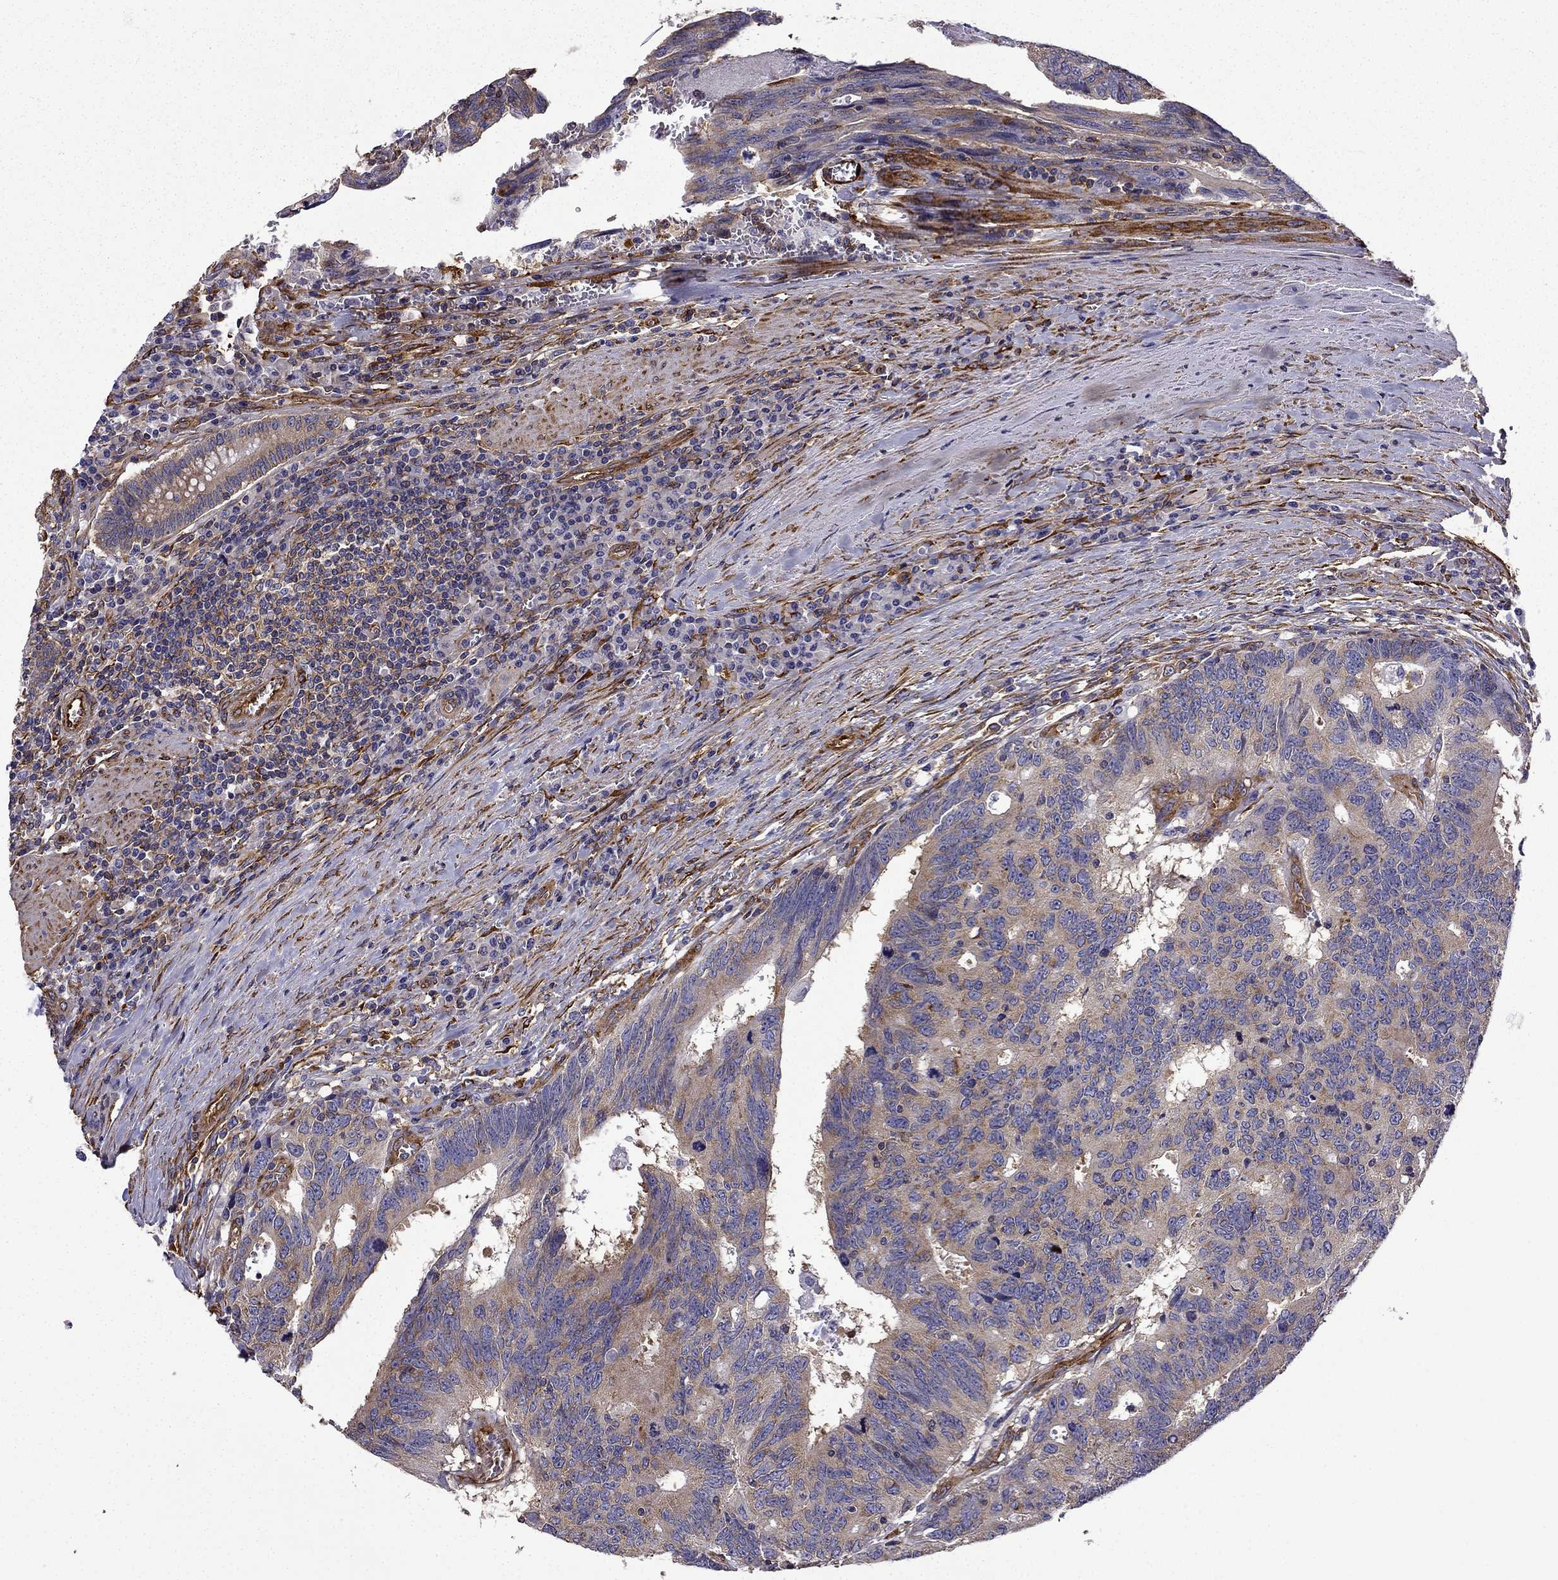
{"staining": {"intensity": "moderate", "quantity": "25%-75%", "location": "cytoplasmic/membranous"}, "tissue": "colorectal cancer", "cell_type": "Tumor cells", "image_type": "cancer", "snomed": [{"axis": "morphology", "description": "Adenocarcinoma, NOS"}, {"axis": "topography", "description": "Colon"}], "caption": "An IHC image of neoplastic tissue is shown. Protein staining in brown shows moderate cytoplasmic/membranous positivity in colorectal adenocarcinoma within tumor cells.", "gene": "MAP4", "patient": {"sex": "female", "age": 77}}